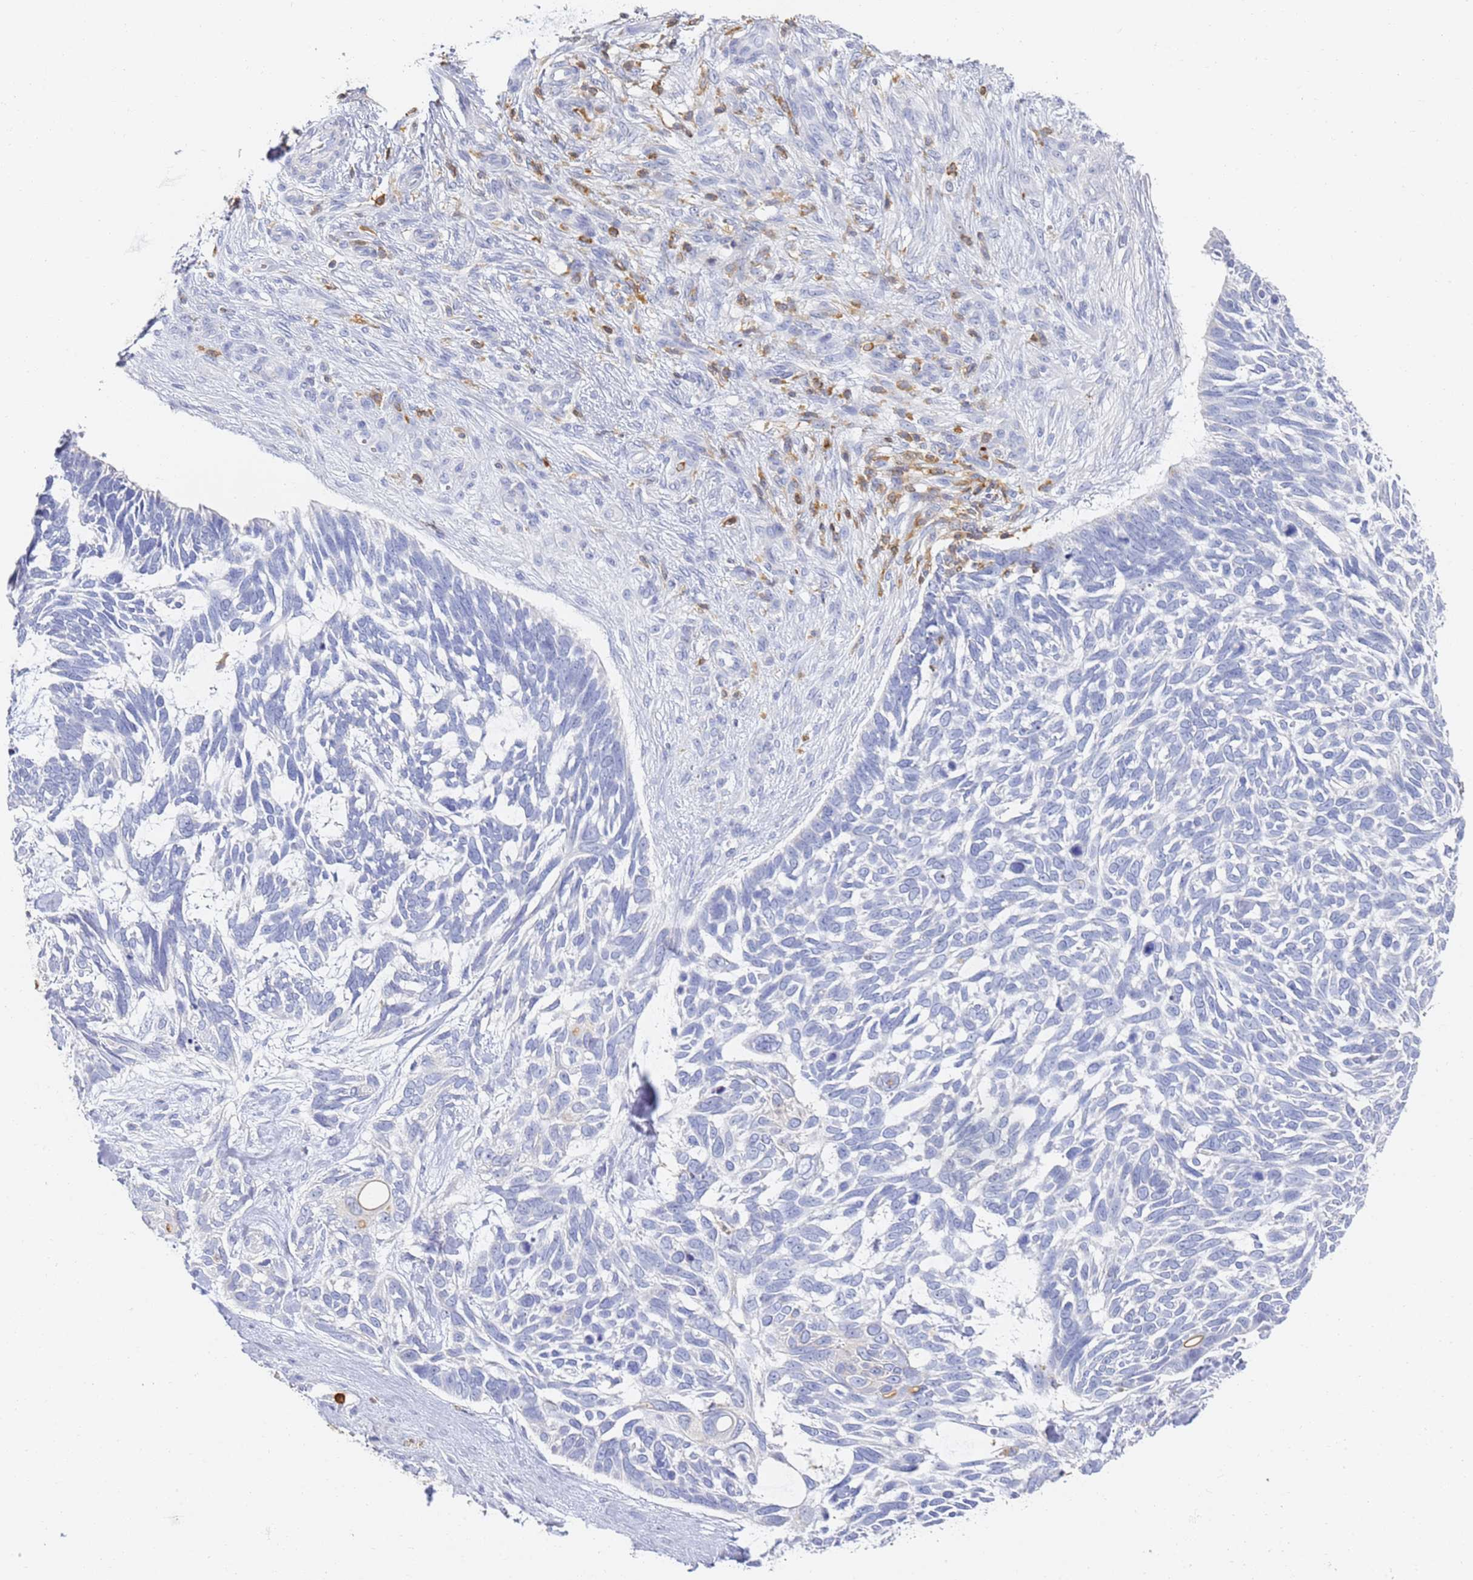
{"staining": {"intensity": "negative", "quantity": "none", "location": "none"}, "tissue": "skin cancer", "cell_type": "Tumor cells", "image_type": "cancer", "snomed": [{"axis": "morphology", "description": "Basal cell carcinoma"}, {"axis": "topography", "description": "Skin"}], "caption": "Tumor cells show no significant staining in skin cancer.", "gene": "BIN2", "patient": {"sex": "male", "age": 88}}